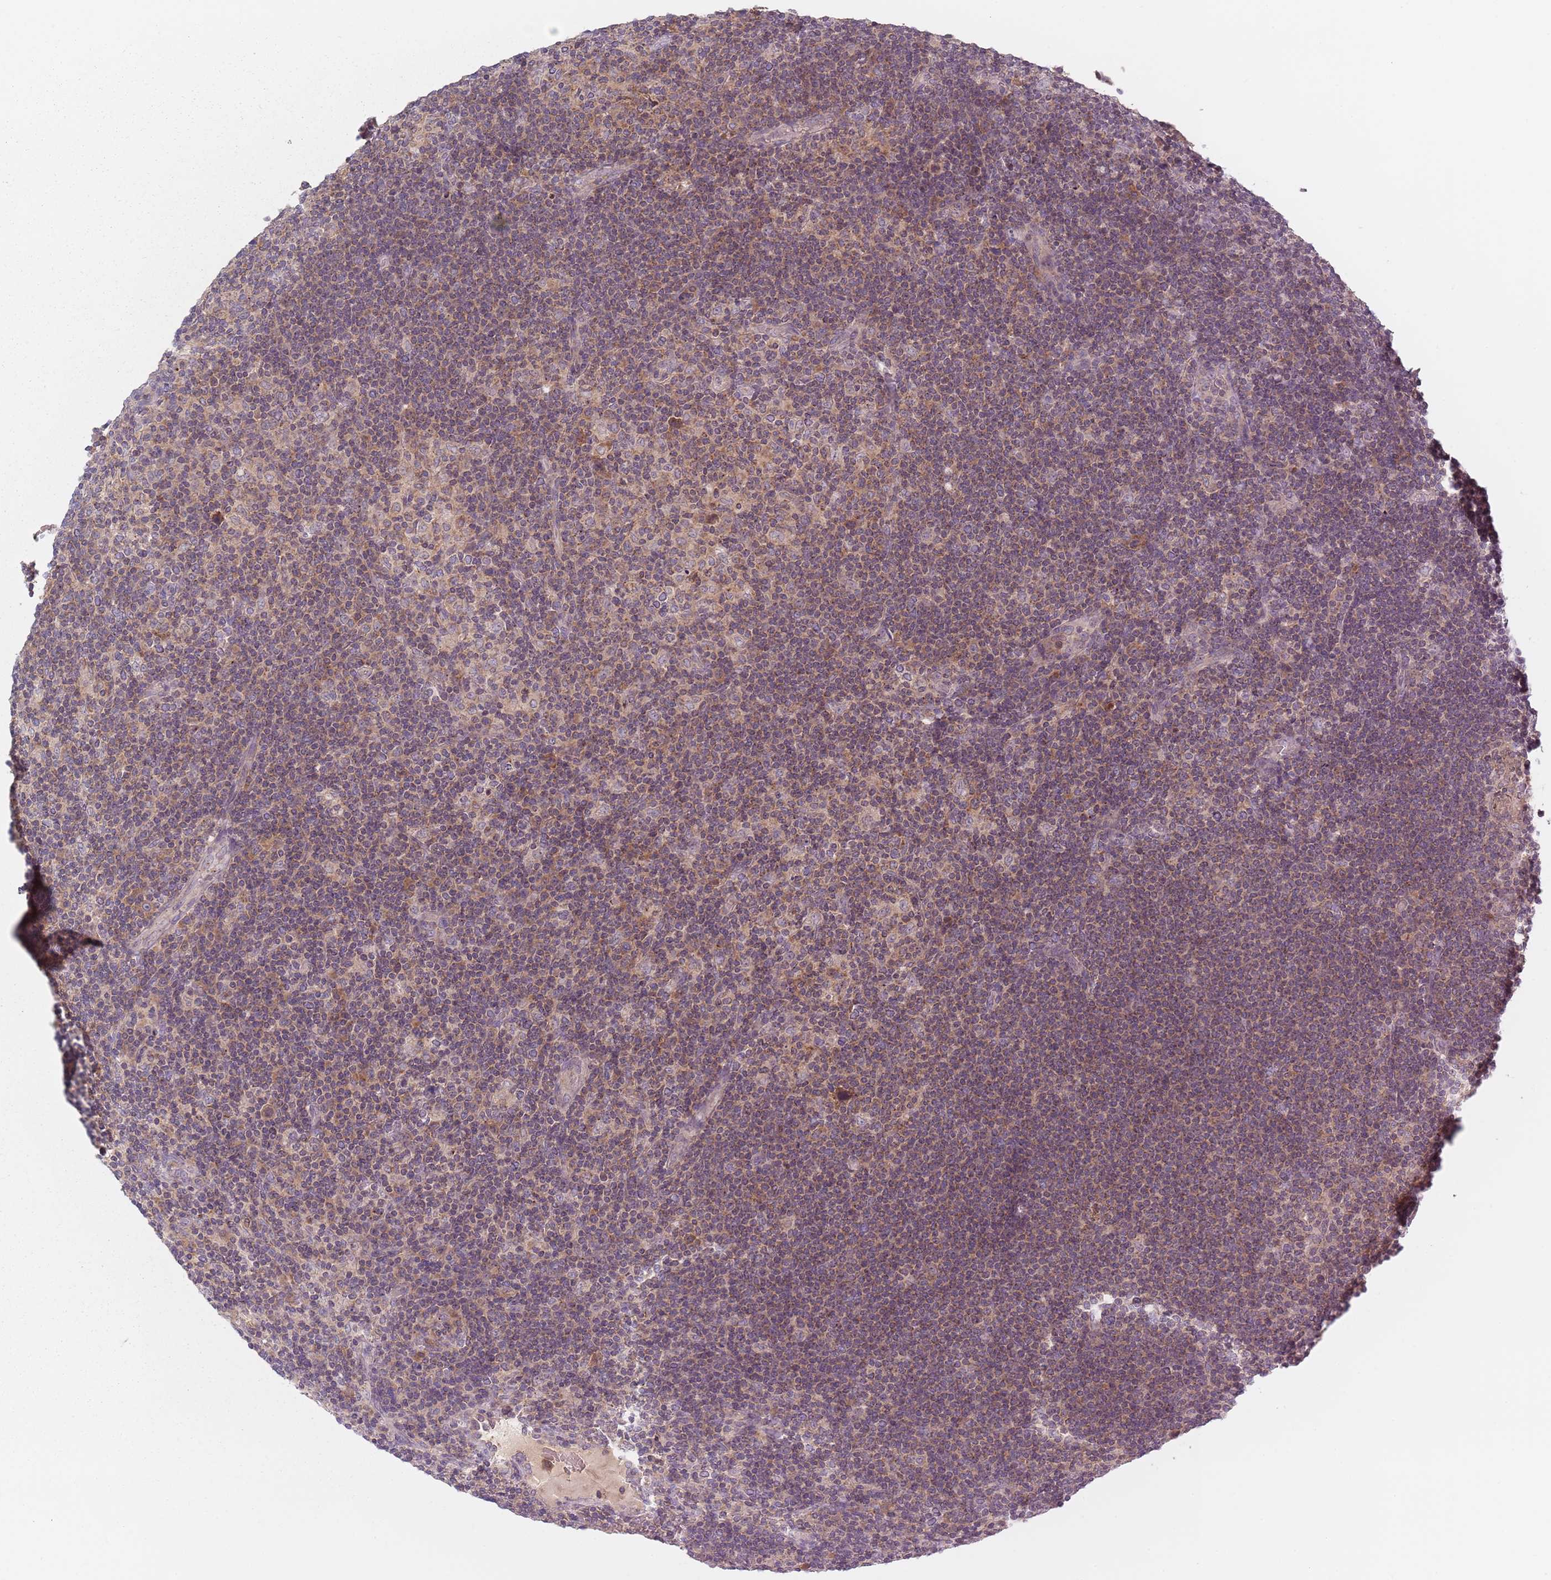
{"staining": {"intensity": "negative", "quantity": "none", "location": "none"}, "tissue": "lymphoma", "cell_type": "Tumor cells", "image_type": "cancer", "snomed": [{"axis": "morphology", "description": "Hodgkin's disease, NOS"}, {"axis": "topography", "description": "Lymph node"}], "caption": "Lymphoma was stained to show a protein in brown. There is no significant expression in tumor cells.", "gene": "ASB13", "patient": {"sex": "female", "age": 57}}